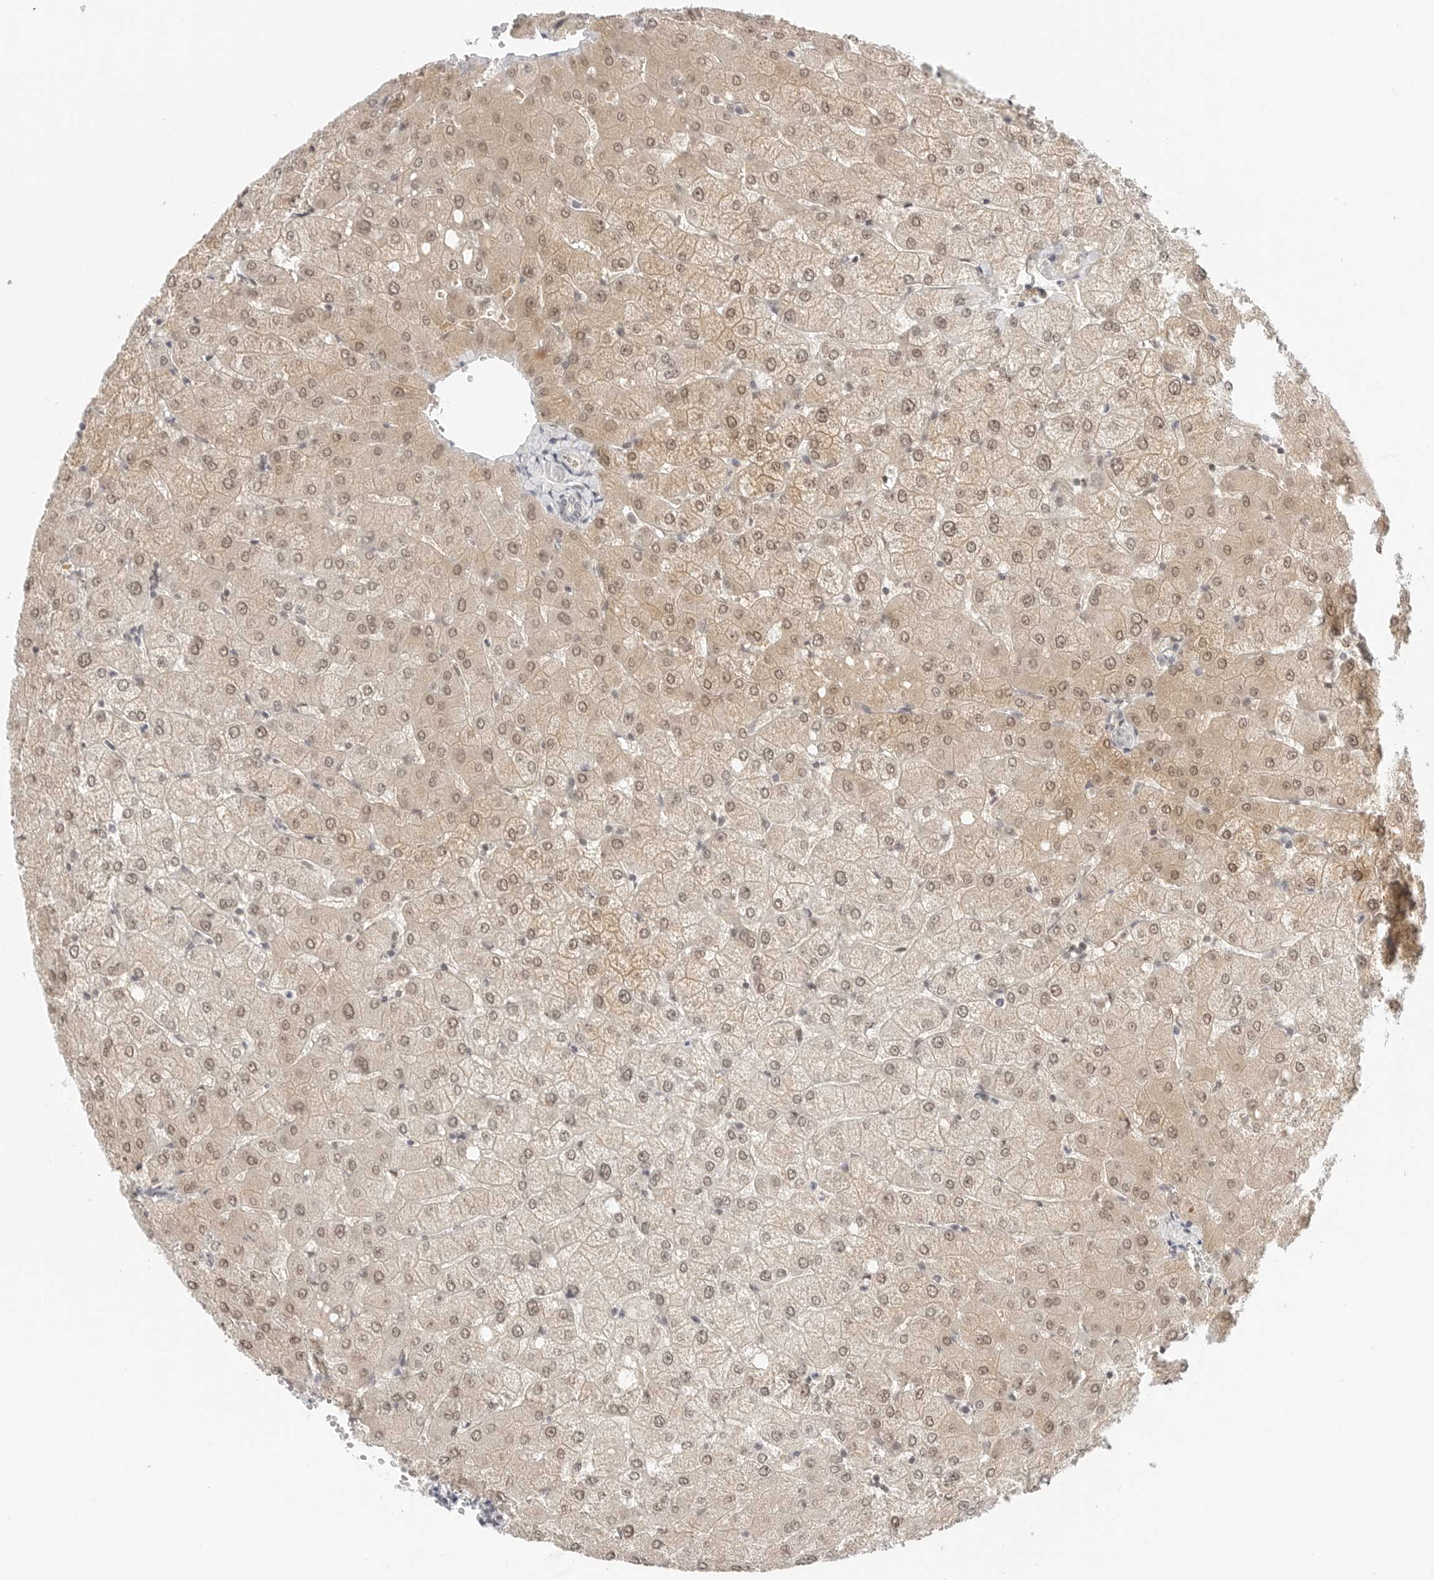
{"staining": {"intensity": "weak", "quantity": "25%-75%", "location": "nuclear"}, "tissue": "liver", "cell_type": "Cholangiocytes", "image_type": "normal", "snomed": [{"axis": "morphology", "description": "Normal tissue, NOS"}, {"axis": "topography", "description": "Liver"}], "caption": "Brown immunohistochemical staining in normal human liver shows weak nuclear positivity in about 25%-75% of cholangiocytes.", "gene": "TSEN2", "patient": {"sex": "female", "age": 54}}